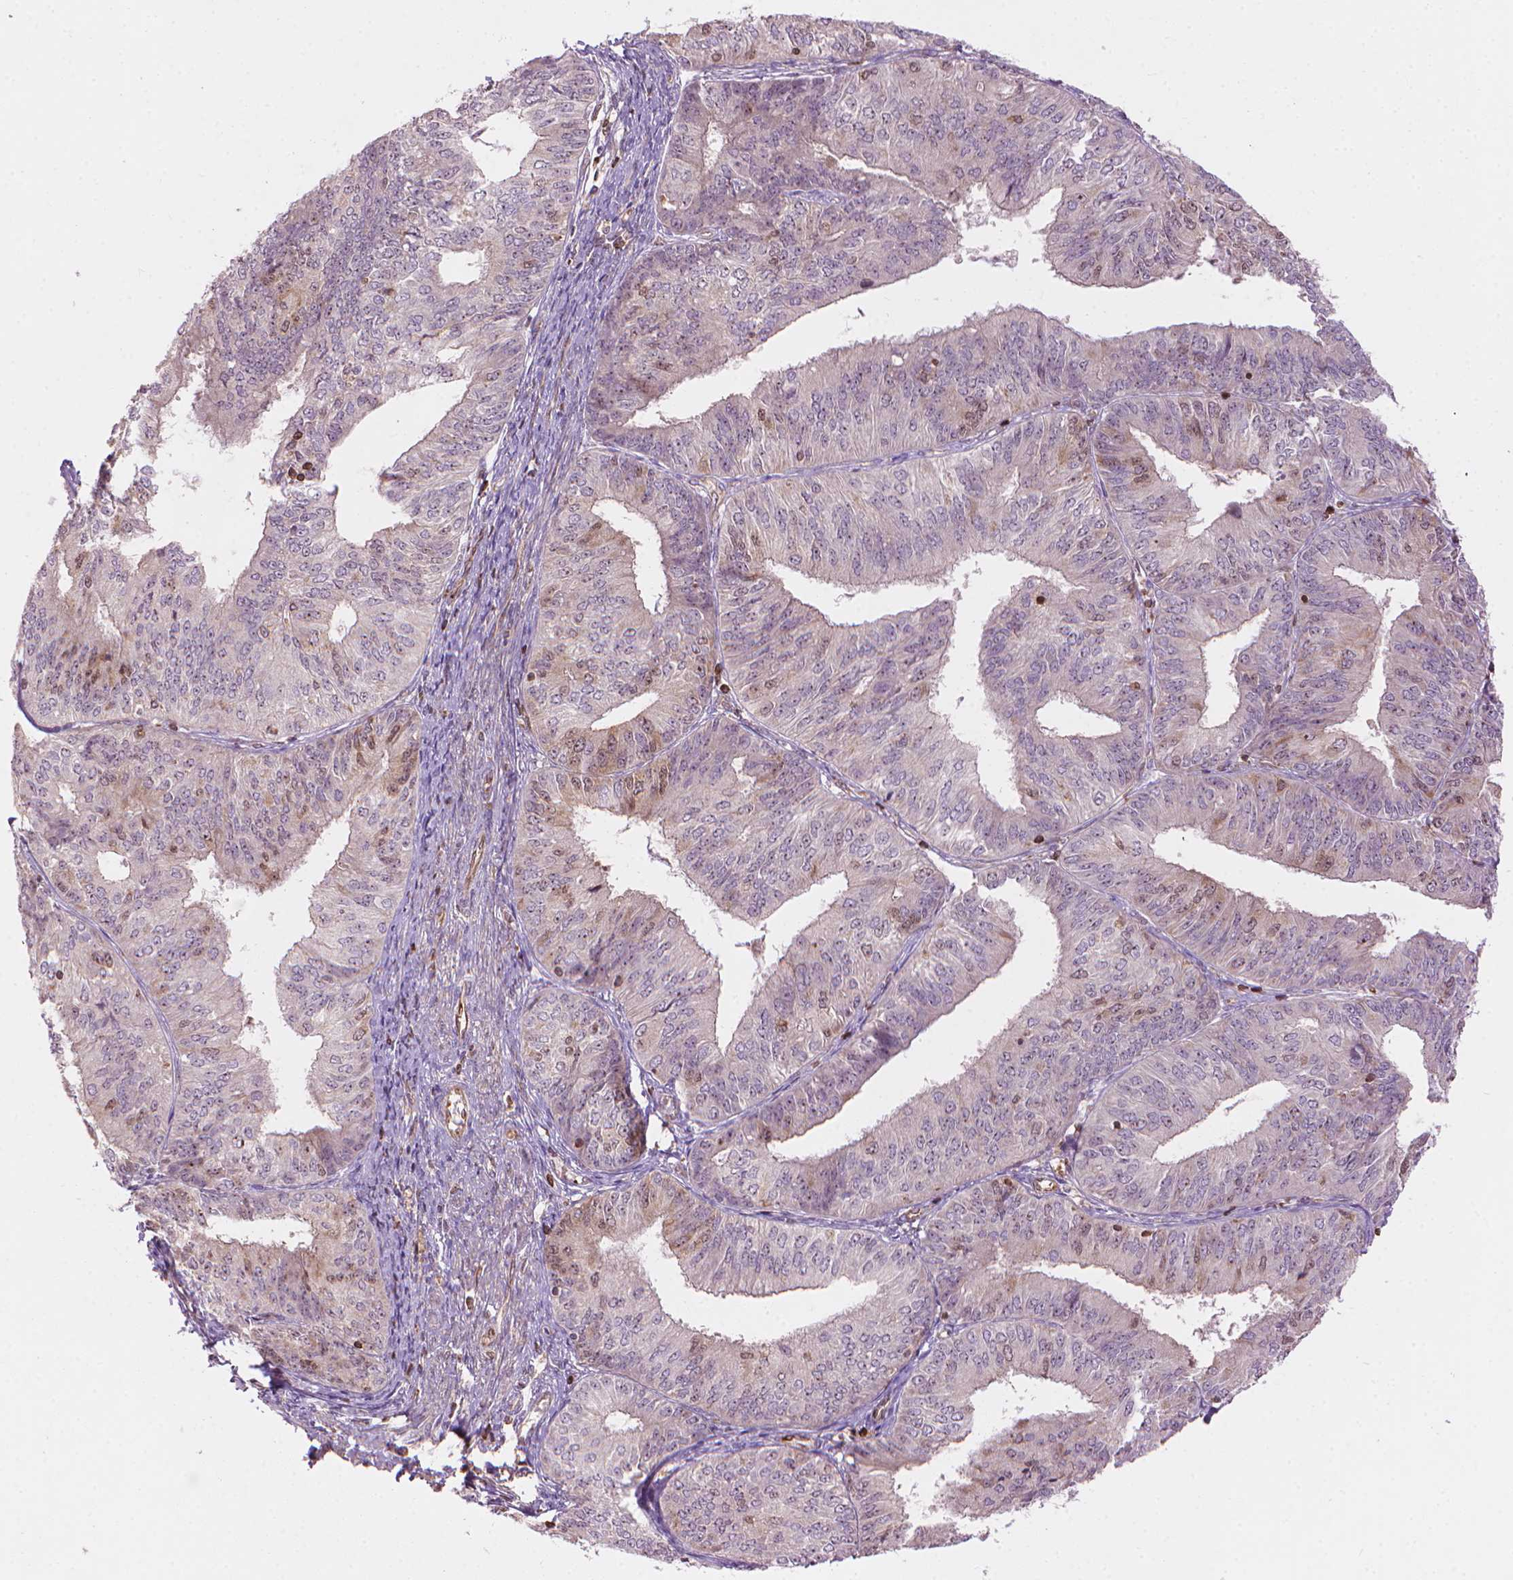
{"staining": {"intensity": "weak", "quantity": "<25%", "location": "nuclear"}, "tissue": "endometrial cancer", "cell_type": "Tumor cells", "image_type": "cancer", "snomed": [{"axis": "morphology", "description": "Adenocarcinoma, NOS"}, {"axis": "topography", "description": "Endometrium"}], "caption": "Tumor cells show no significant positivity in adenocarcinoma (endometrial).", "gene": "SMC2", "patient": {"sex": "female", "age": 58}}